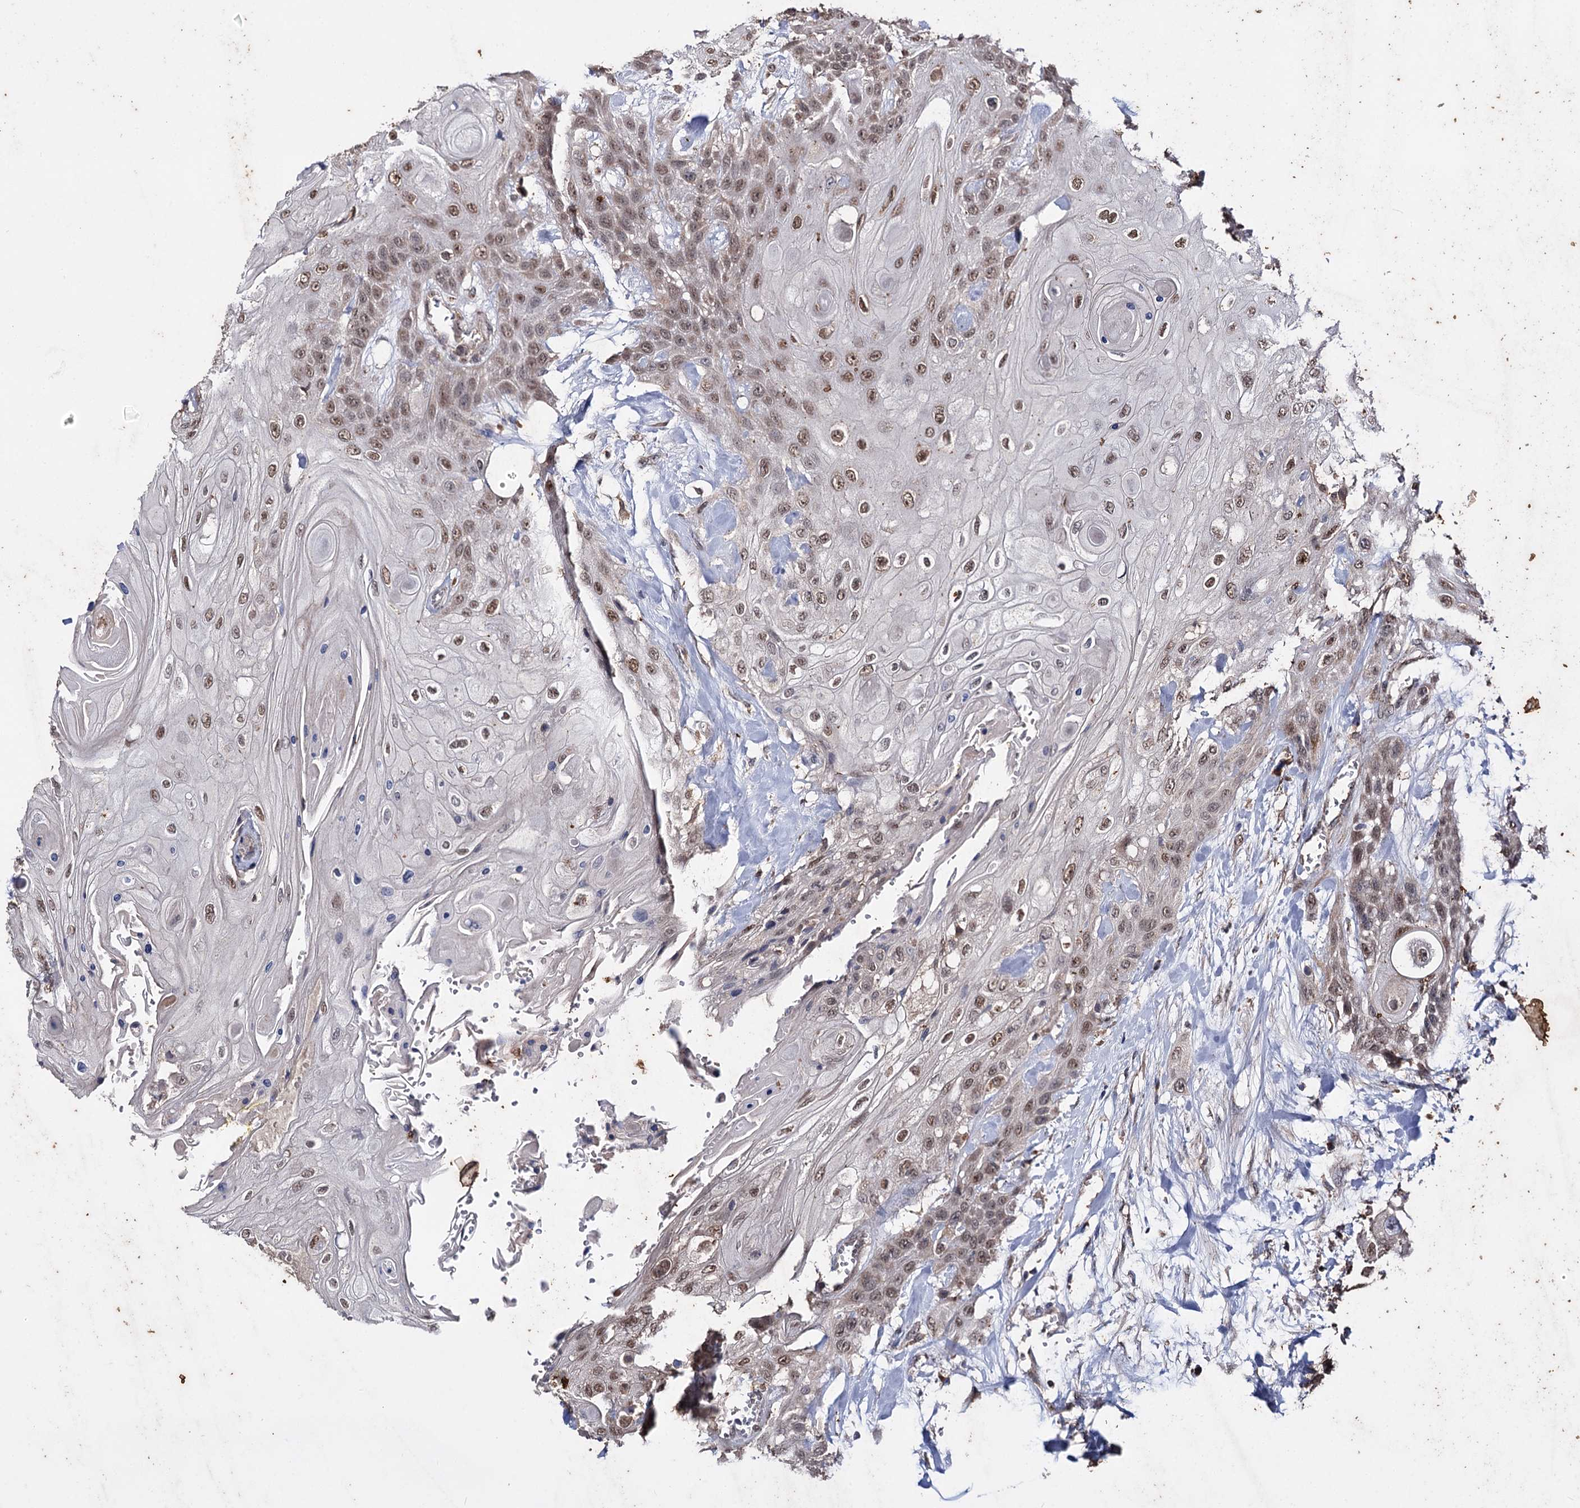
{"staining": {"intensity": "moderate", "quantity": "25%-75%", "location": "nuclear"}, "tissue": "head and neck cancer", "cell_type": "Tumor cells", "image_type": "cancer", "snomed": [{"axis": "morphology", "description": "Squamous cell carcinoma, NOS"}, {"axis": "topography", "description": "Head-Neck"}], "caption": "This is an image of IHC staining of head and neck cancer (squamous cell carcinoma), which shows moderate staining in the nuclear of tumor cells.", "gene": "CLPB", "patient": {"sex": "female", "age": 43}}